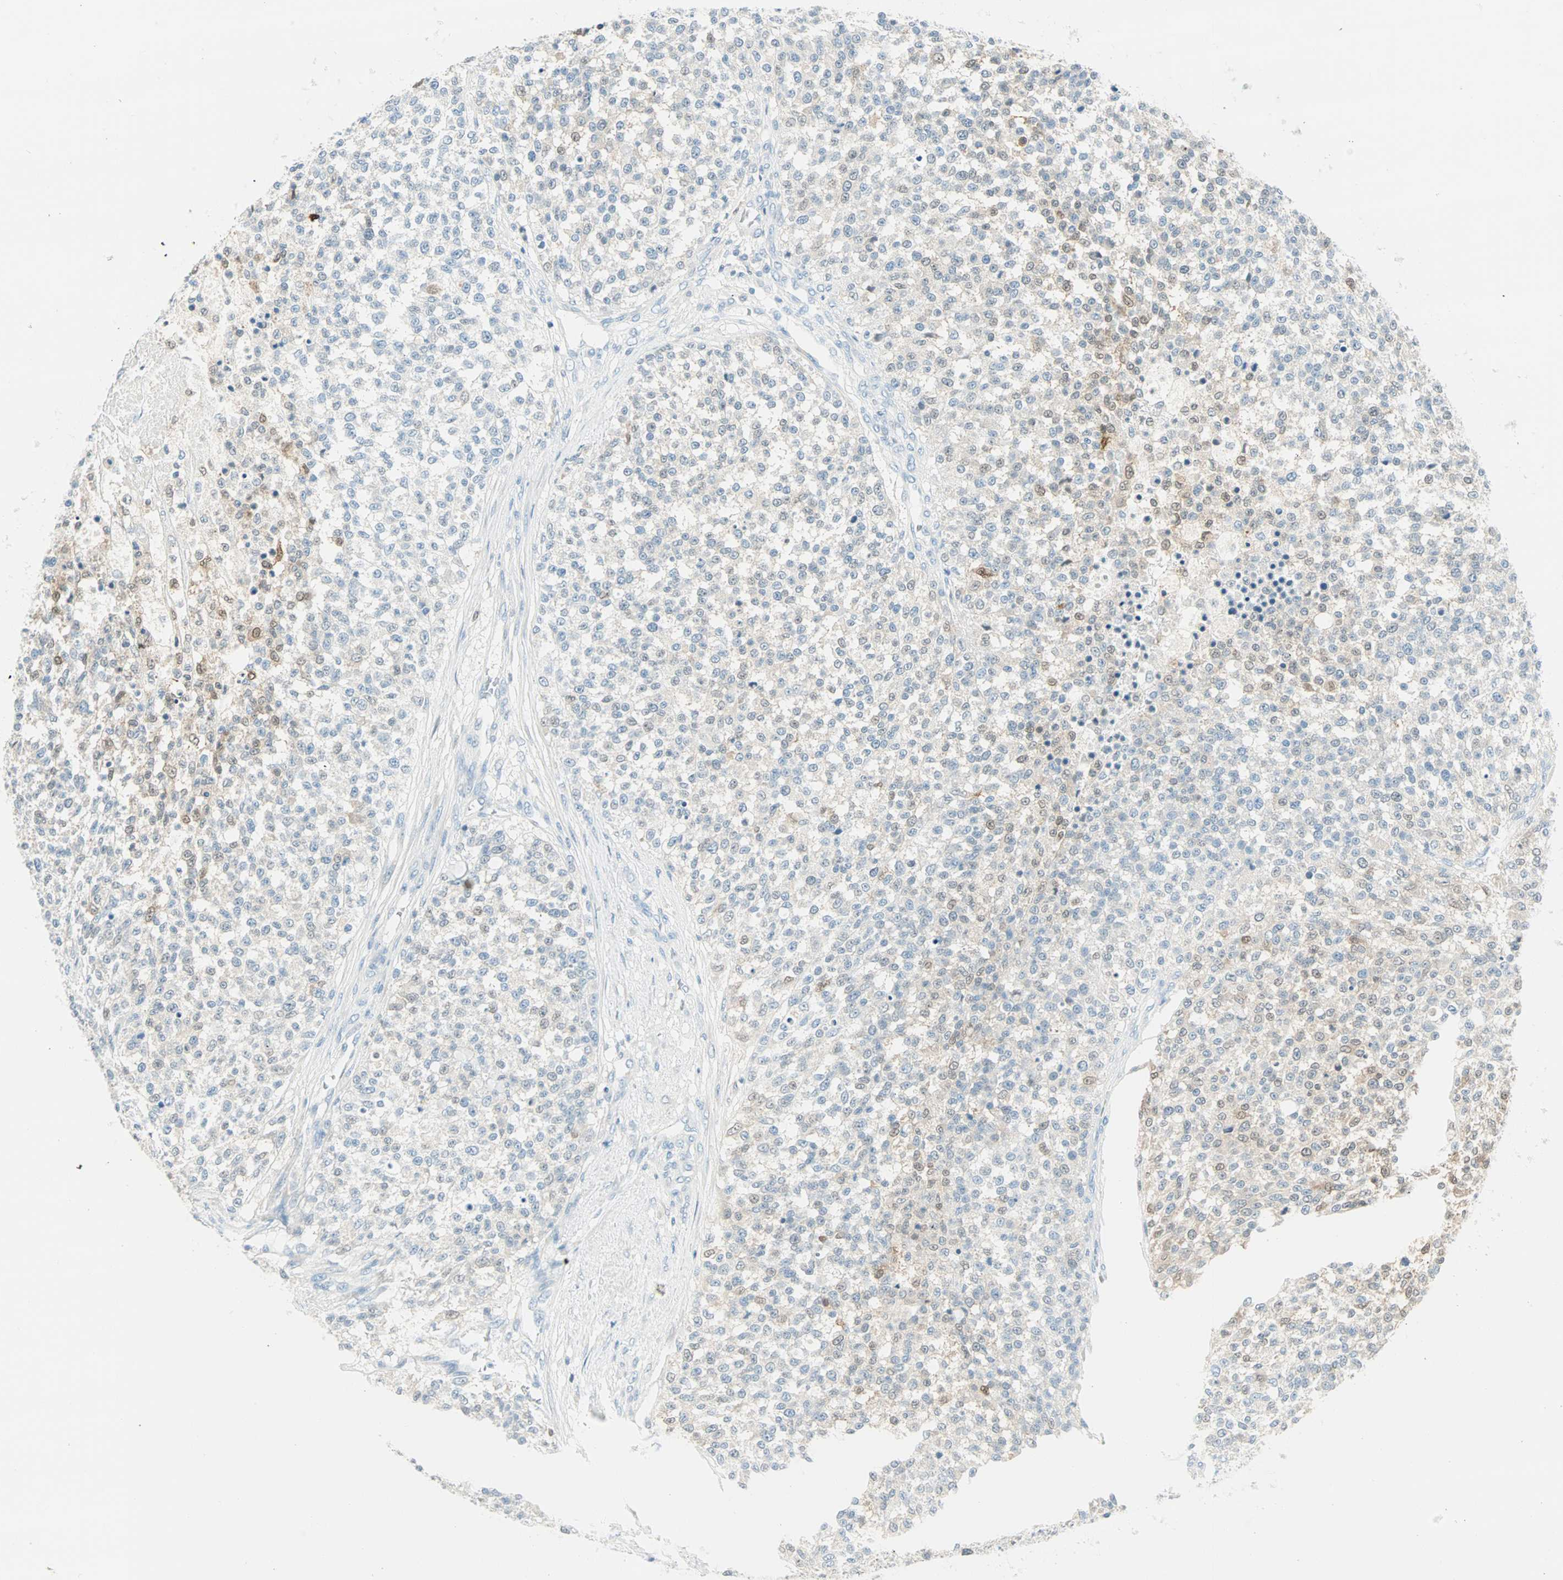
{"staining": {"intensity": "moderate", "quantity": "<25%", "location": "cytoplasmic/membranous,nuclear"}, "tissue": "testis cancer", "cell_type": "Tumor cells", "image_type": "cancer", "snomed": [{"axis": "morphology", "description": "Seminoma, NOS"}, {"axis": "topography", "description": "Testis"}], "caption": "Immunohistochemistry image of testis cancer stained for a protein (brown), which exhibits low levels of moderate cytoplasmic/membranous and nuclear staining in about <25% of tumor cells.", "gene": "S100A1", "patient": {"sex": "male", "age": 59}}